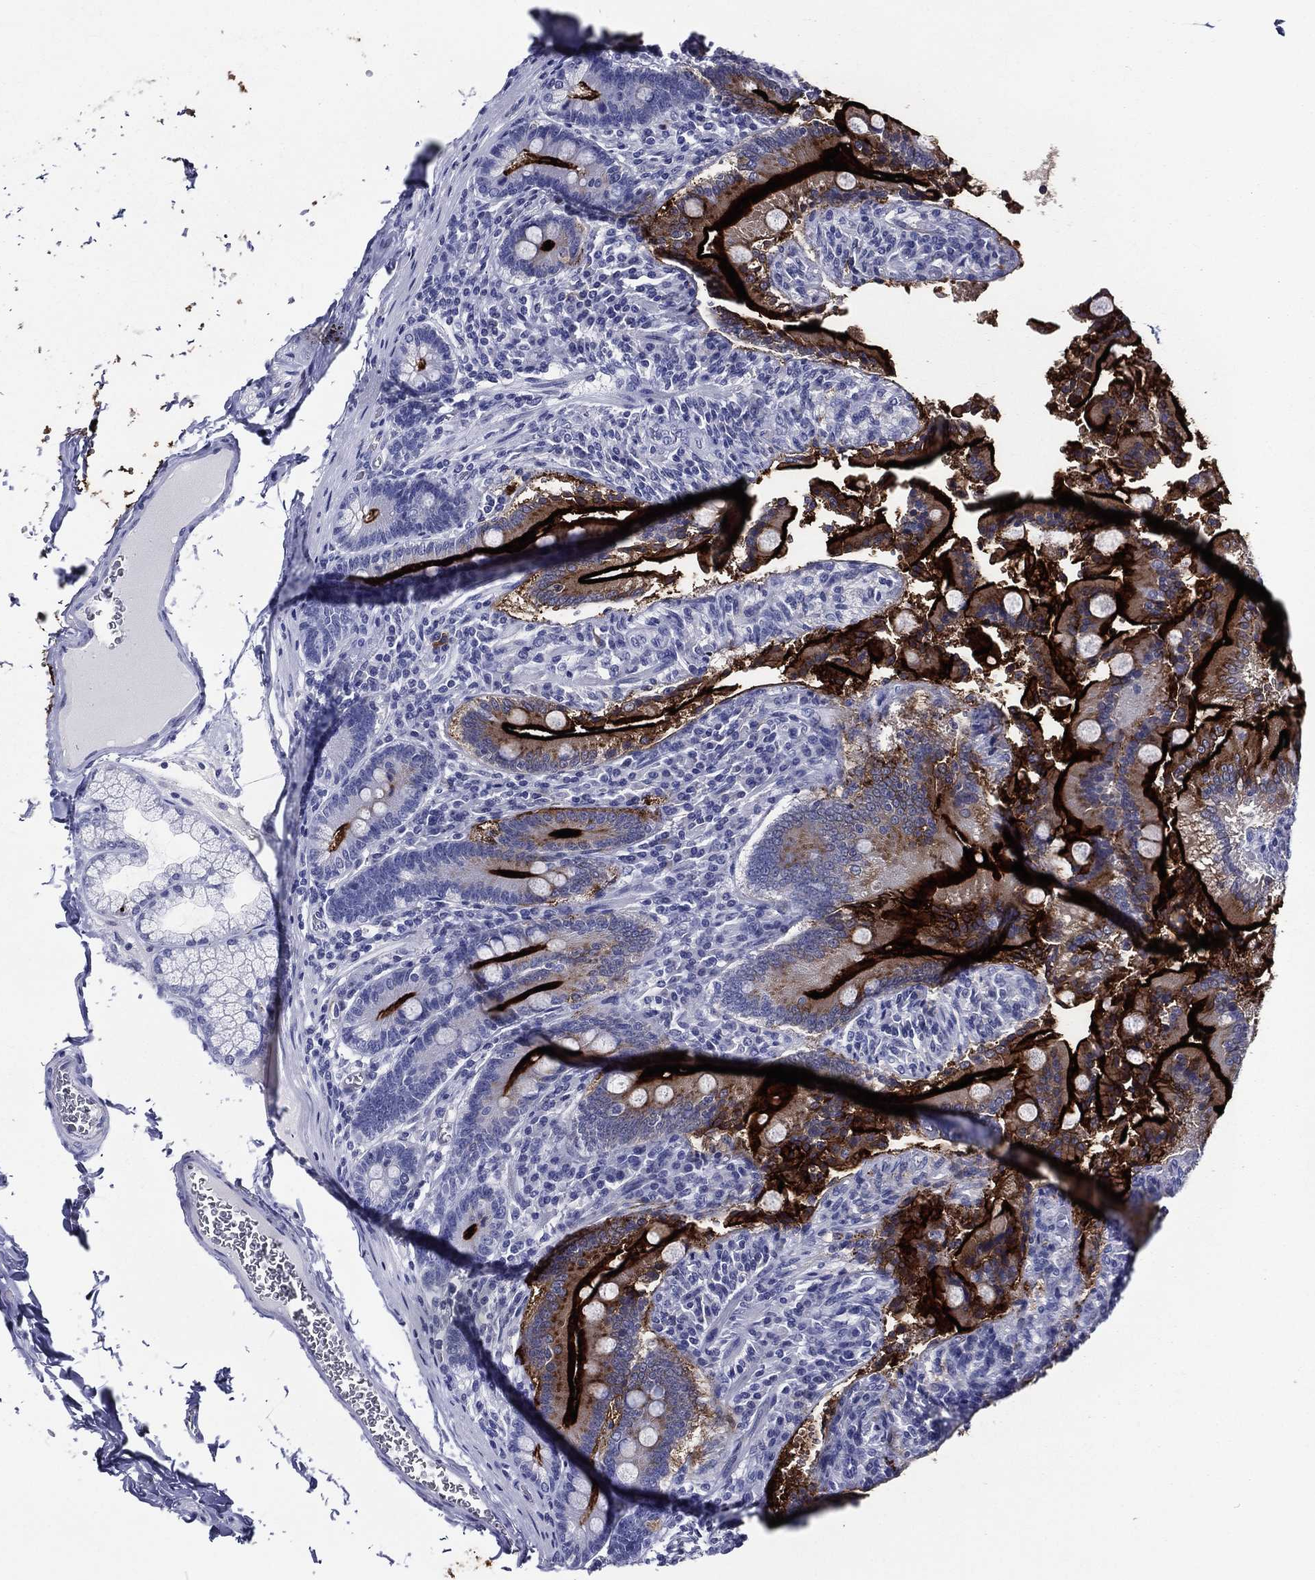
{"staining": {"intensity": "strong", "quantity": "25%-75%", "location": "cytoplasmic/membranous"}, "tissue": "duodenum", "cell_type": "Glandular cells", "image_type": "normal", "snomed": [{"axis": "morphology", "description": "Normal tissue, NOS"}, {"axis": "topography", "description": "Duodenum"}], "caption": "Protein analysis of normal duodenum demonstrates strong cytoplasmic/membranous staining in about 25%-75% of glandular cells. (IHC, brightfield microscopy, high magnification).", "gene": "ACE2", "patient": {"sex": "female", "age": 62}}